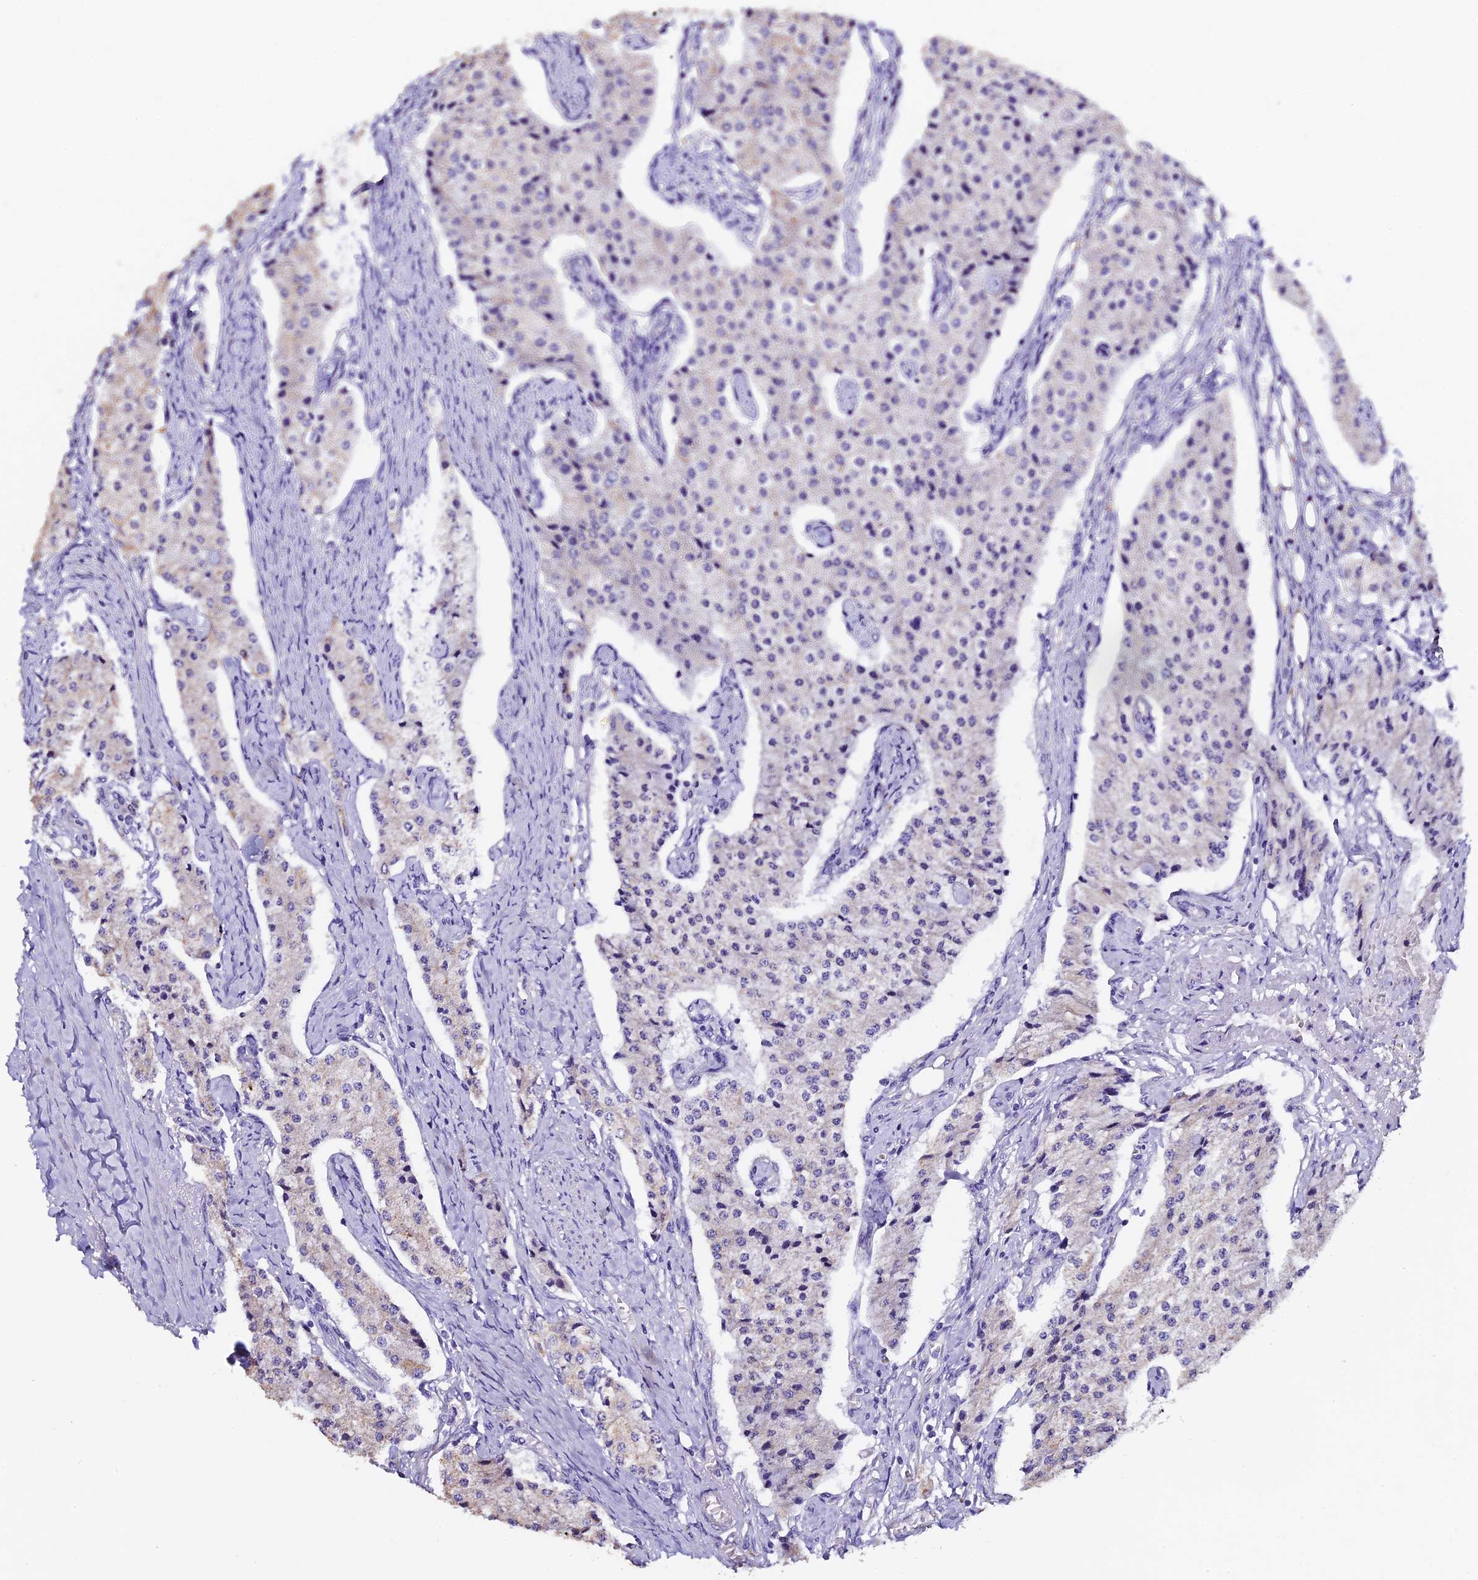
{"staining": {"intensity": "weak", "quantity": "<25%", "location": "cytoplasmic/membranous"}, "tissue": "carcinoid", "cell_type": "Tumor cells", "image_type": "cancer", "snomed": [{"axis": "morphology", "description": "Carcinoid, malignant, NOS"}, {"axis": "topography", "description": "Colon"}], "caption": "IHC photomicrograph of neoplastic tissue: human malignant carcinoid stained with DAB (3,3'-diaminobenzidine) demonstrates no significant protein positivity in tumor cells.", "gene": "FBXW9", "patient": {"sex": "female", "age": 52}}